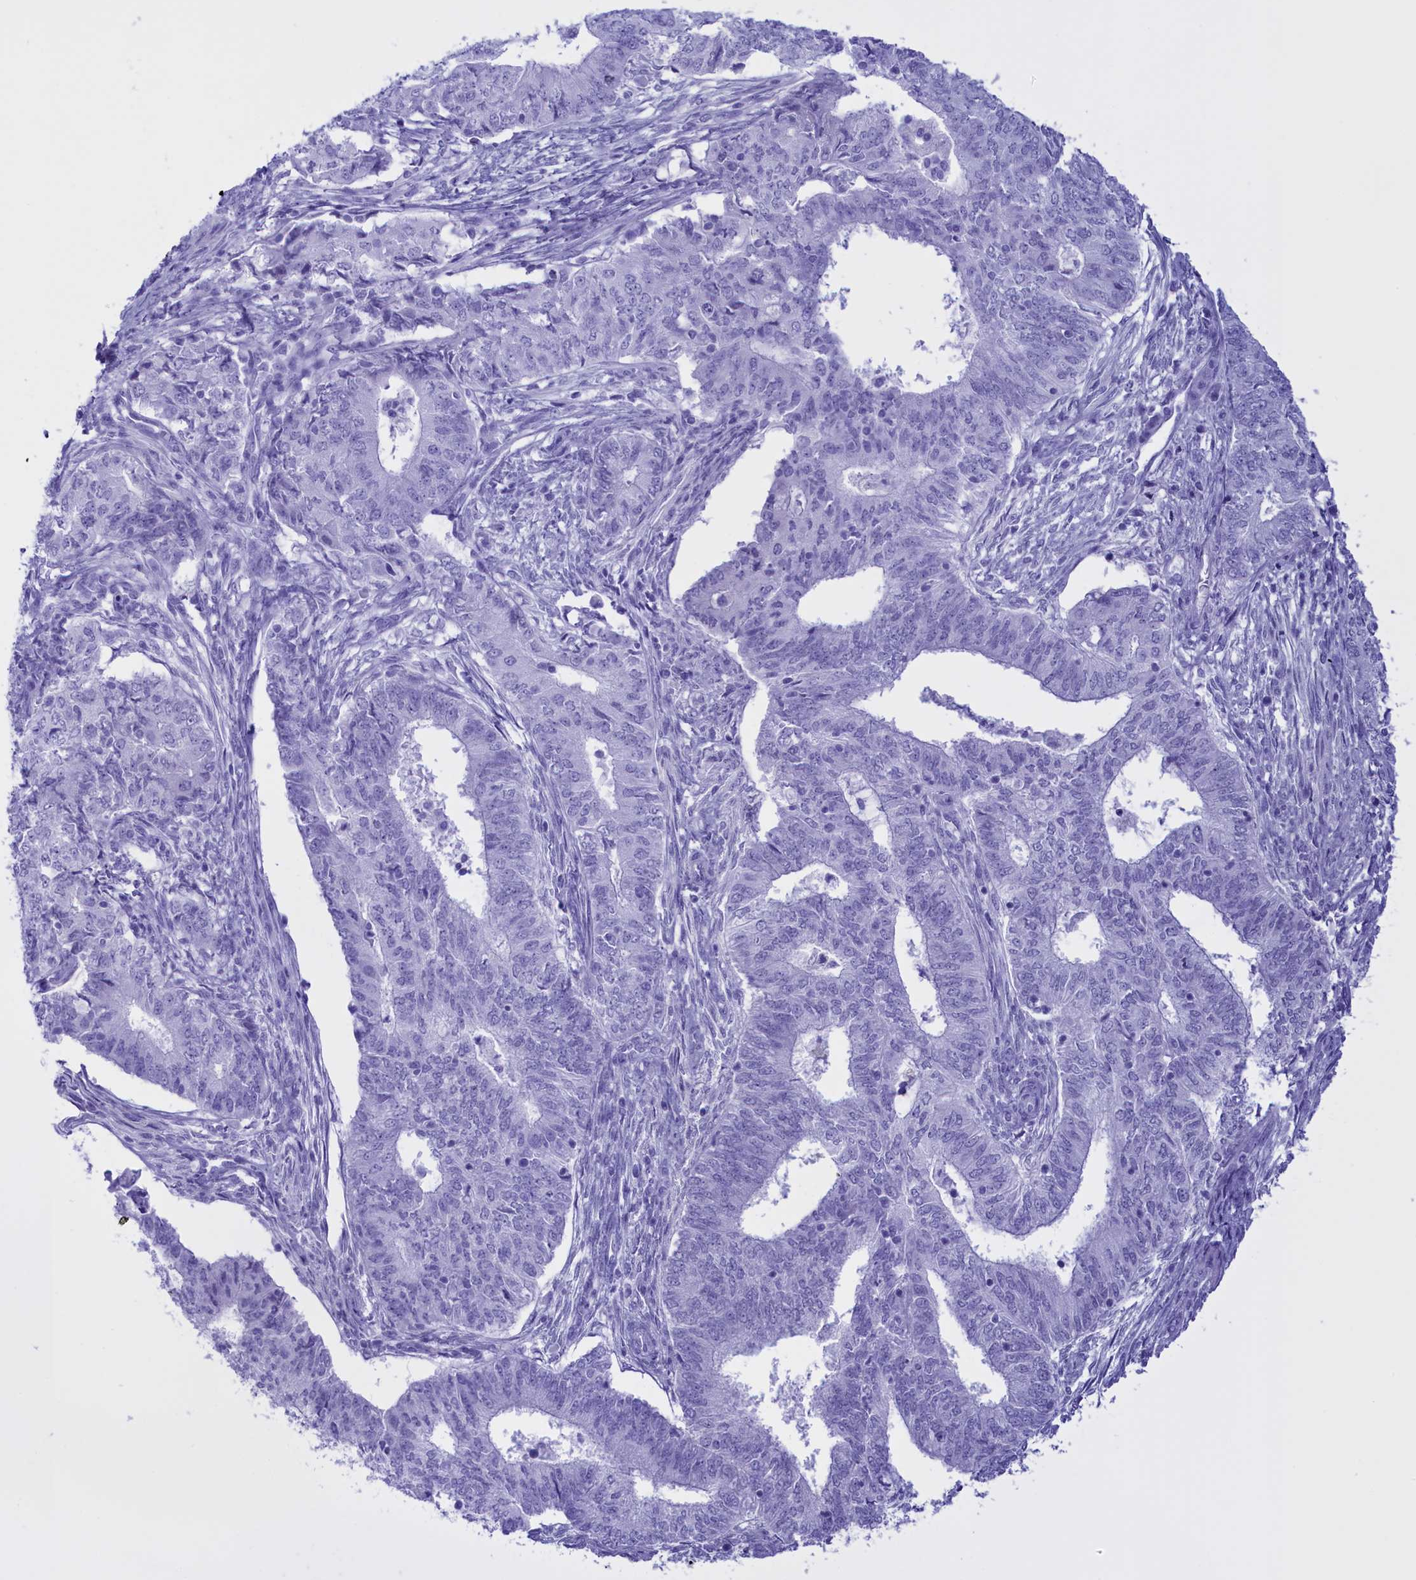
{"staining": {"intensity": "negative", "quantity": "none", "location": "none"}, "tissue": "endometrial cancer", "cell_type": "Tumor cells", "image_type": "cancer", "snomed": [{"axis": "morphology", "description": "Adenocarcinoma, NOS"}, {"axis": "topography", "description": "Endometrium"}], "caption": "This micrograph is of adenocarcinoma (endometrial) stained with immunohistochemistry to label a protein in brown with the nuclei are counter-stained blue. There is no staining in tumor cells.", "gene": "BRI3", "patient": {"sex": "female", "age": 62}}